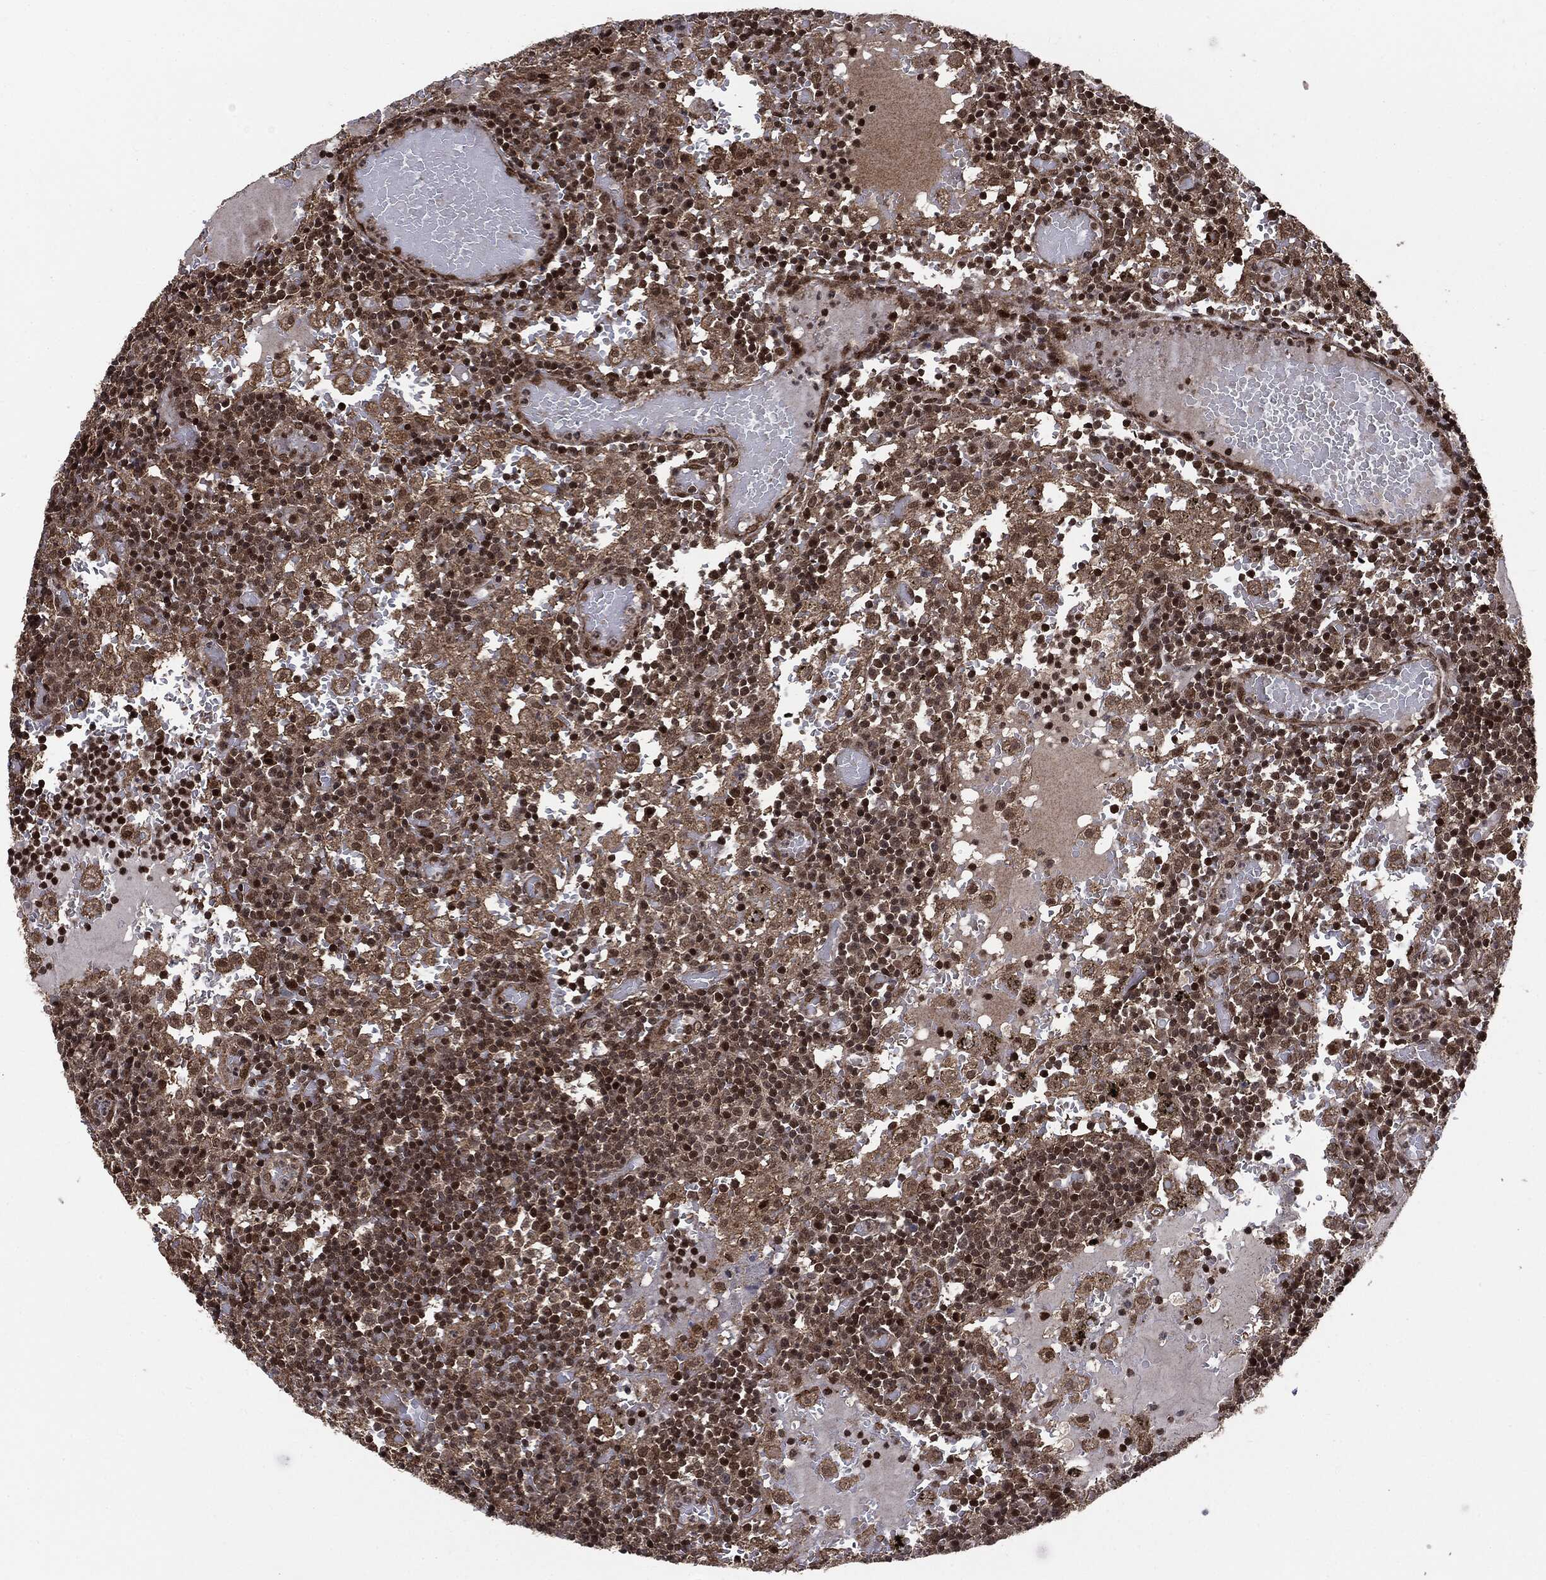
{"staining": {"intensity": "negative", "quantity": "none", "location": "none"}, "tissue": "lymph node", "cell_type": "Germinal center cells", "image_type": "normal", "snomed": [{"axis": "morphology", "description": "Normal tissue, NOS"}, {"axis": "topography", "description": "Lymph node"}], "caption": "IHC histopathology image of normal lymph node stained for a protein (brown), which reveals no staining in germinal center cells. (Stains: DAB (3,3'-diaminobenzidine) immunohistochemistry with hematoxylin counter stain, Microscopy: brightfield microscopy at high magnification).", "gene": "PTPA", "patient": {"sex": "male", "age": 62}}